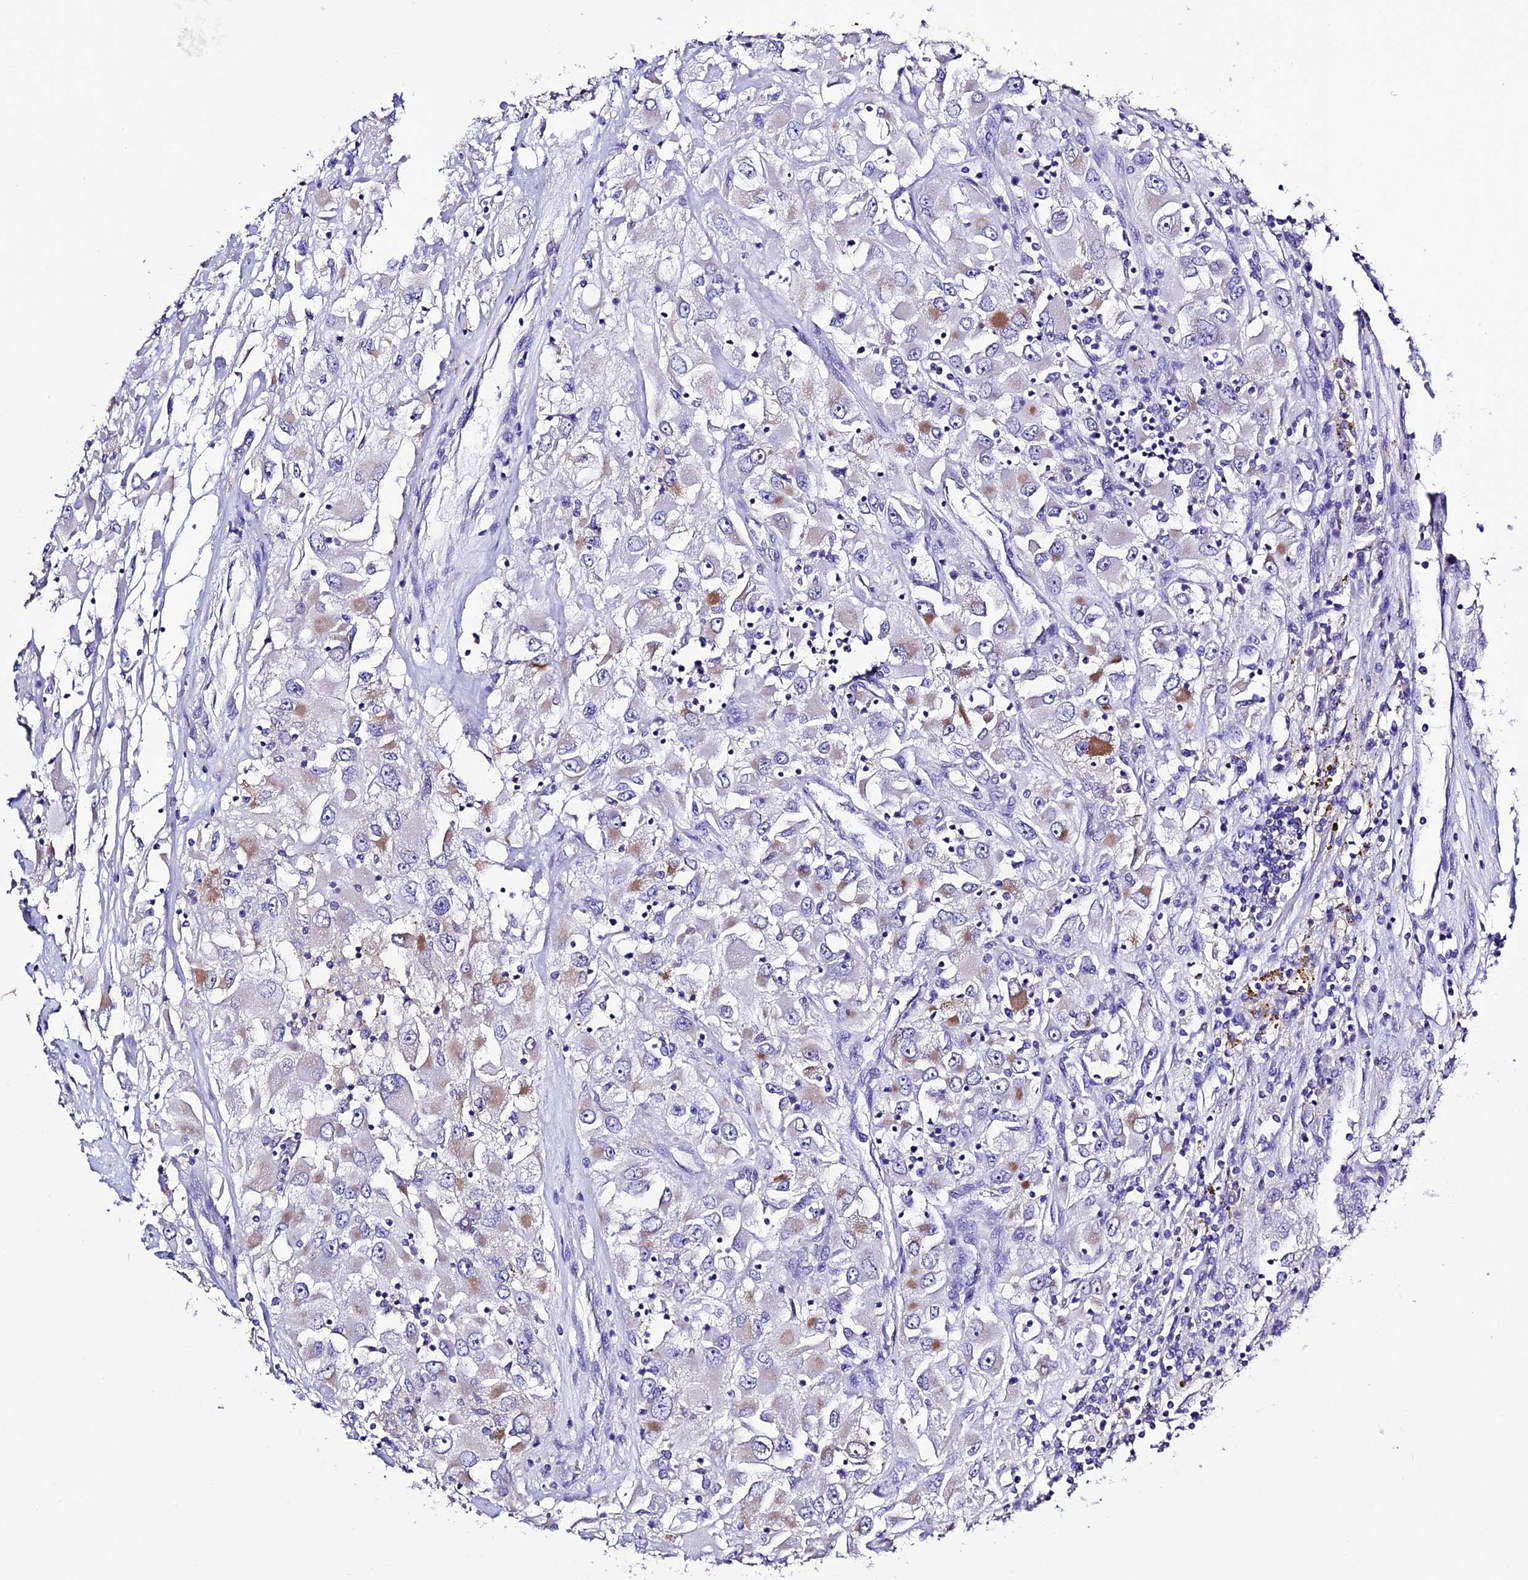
{"staining": {"intensity": "moderate", "quantity": "<25%", "location": "cytoplasmic/membranous"}, "tissue": "renal cancer", "cell_type": "Tumor cells", "image_type": "cancer", "snomed": [{"axis": "morphology", "description": "Adenocarcinoma, NOS"}, {"axis": "topography", "description": "Kidney"}], "caption": "Immunohistochemistry (IHC) photomicrograph of neoplastic tissue: human adenocarcinoma (renal) stained using immunohistochemistry (IHC) reveals low levels of moderate protein expression localized specifically in the cytoplasmic/membranous of tumor cells, appearing as a cytoplasmic/membranous brown color.", "gene": "DIS3L", "patient": {"sex": "female", "age": 52}}